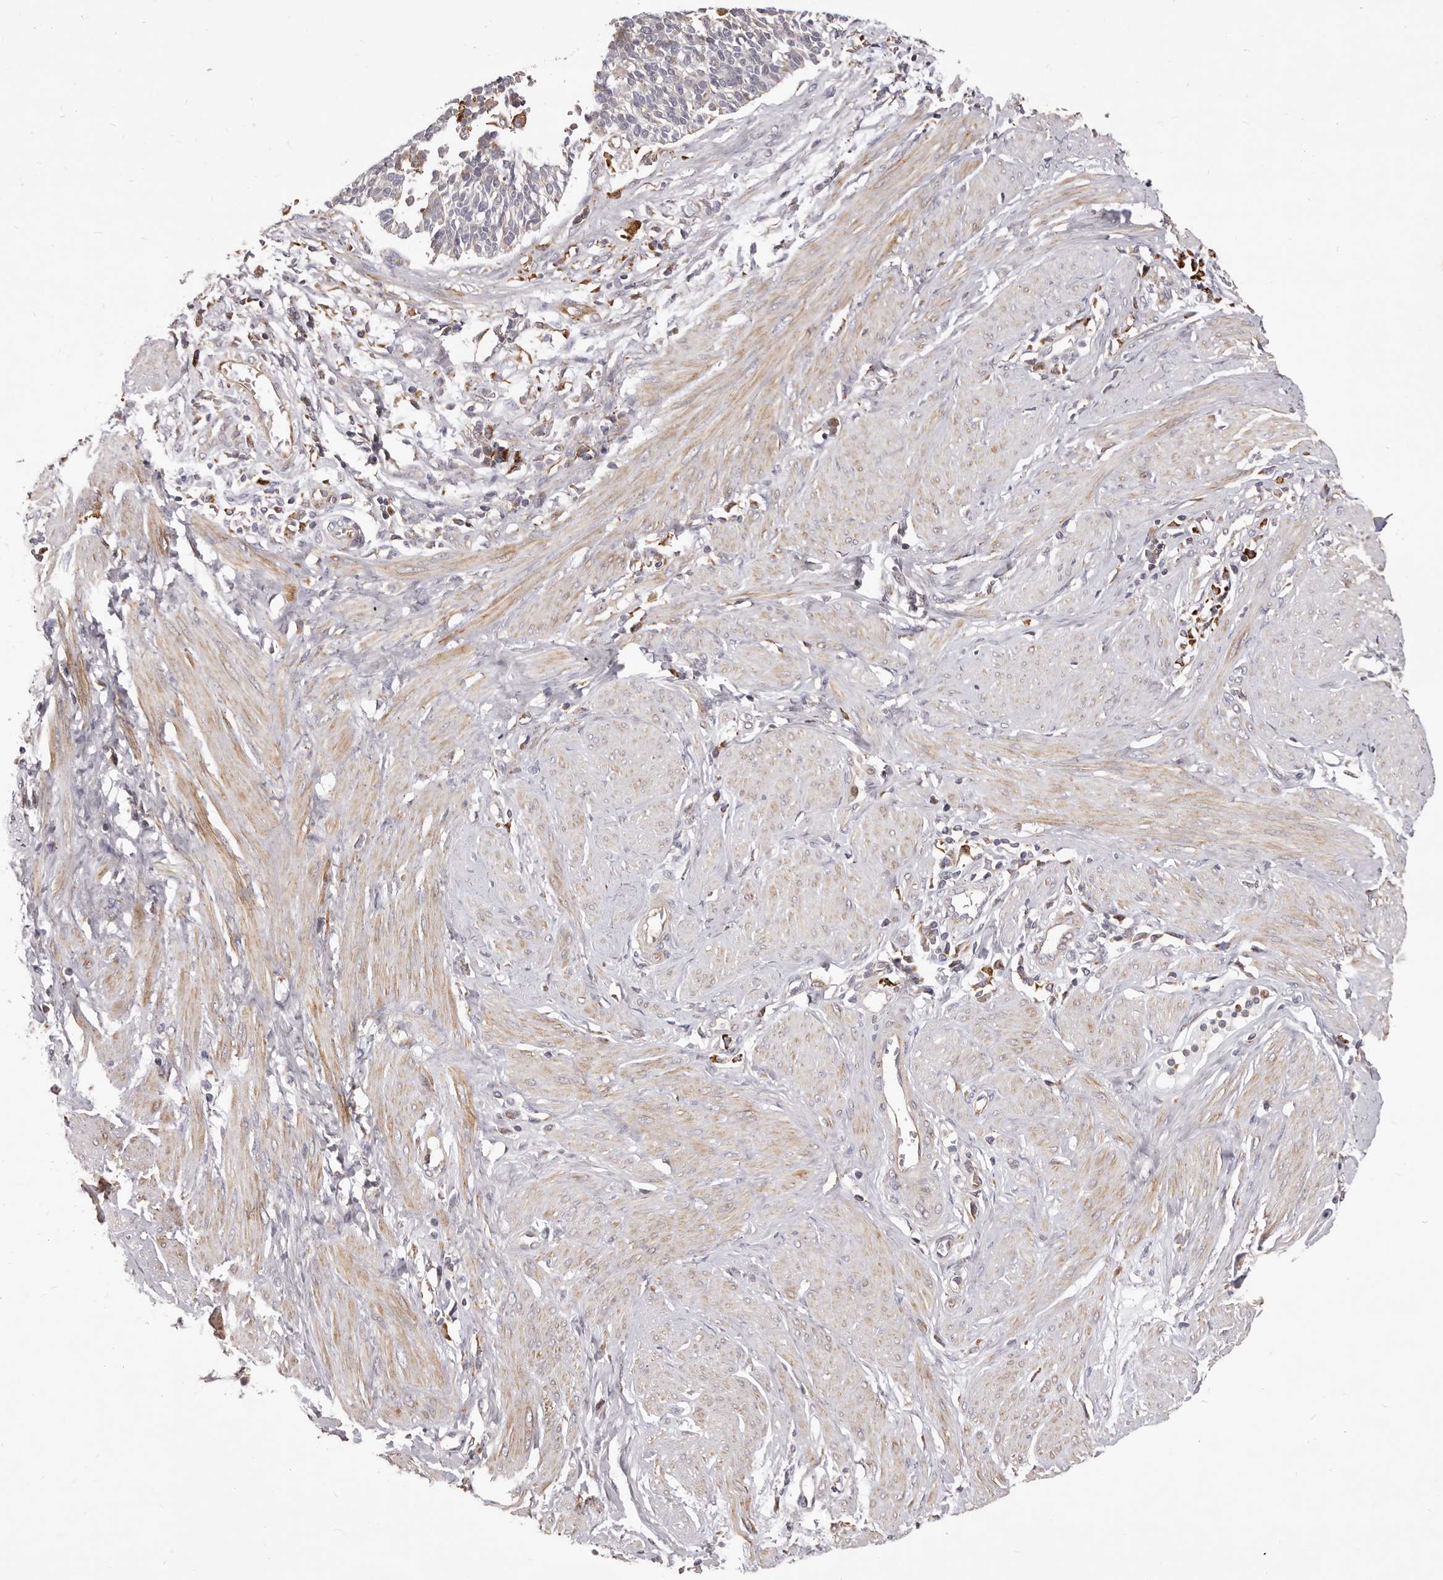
{"staining": {"intensity": "negative", "quantity": "none", "location": "none"}, "tissue": "cervical cancer", "cell_type": "Tumor cells", "image_type": "cancer", "snomed": [{"axis": "morphology", "description": "Normal tissue, NOS"}, {"axis": "morphology", "description": "Squamous cell carcinoma, NOS"}, {"axis": "topography", "description": "Cervix"}], "caption": "Protein analysis of cervical cancer (squamous cell carcinoma) exhibits no significant staining in tumor cells.", "gene": "ALPK1", "patient": {"sex": "female", "age": 35}}